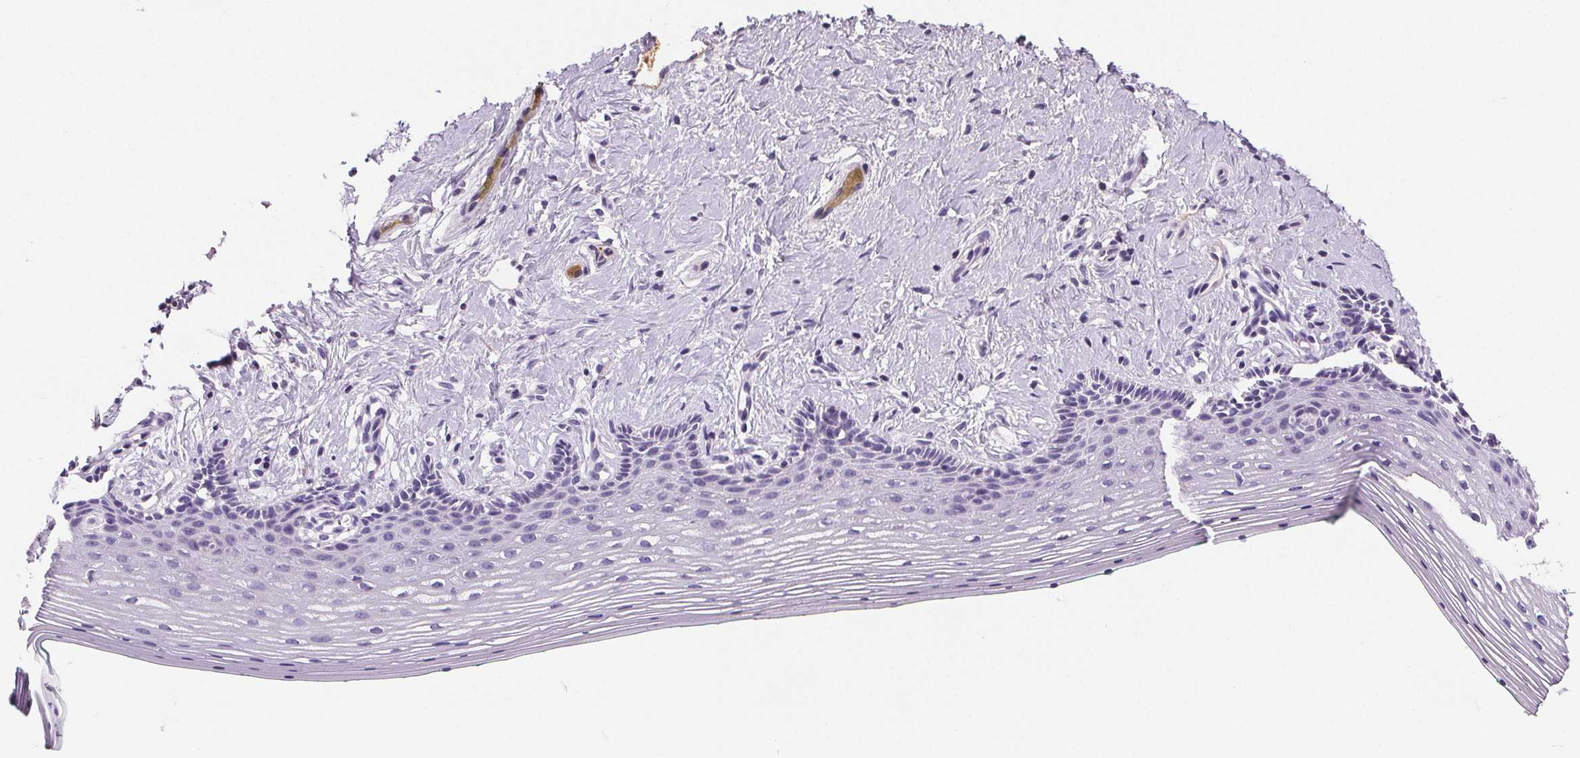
{"staining": {"intensity": "negative", "quantity": "none", "location": "none"}, "tissue": "vagina", "cell_type": "Squamous epithelial cells", "image_type": "normal", "snomed": [{"axis": "morphology", "description": "Normal tissue, NOS"}, {"axis": "topography", "description": "Vagina"}], "caption": "DAB (3,3'-diaminobenzidine) immunohistochemical staining of normal human vagina shows no significant staining in squamous epithelial cells.", "gene": "CD5L", "patient": {"sex": "female", "age": 42}}